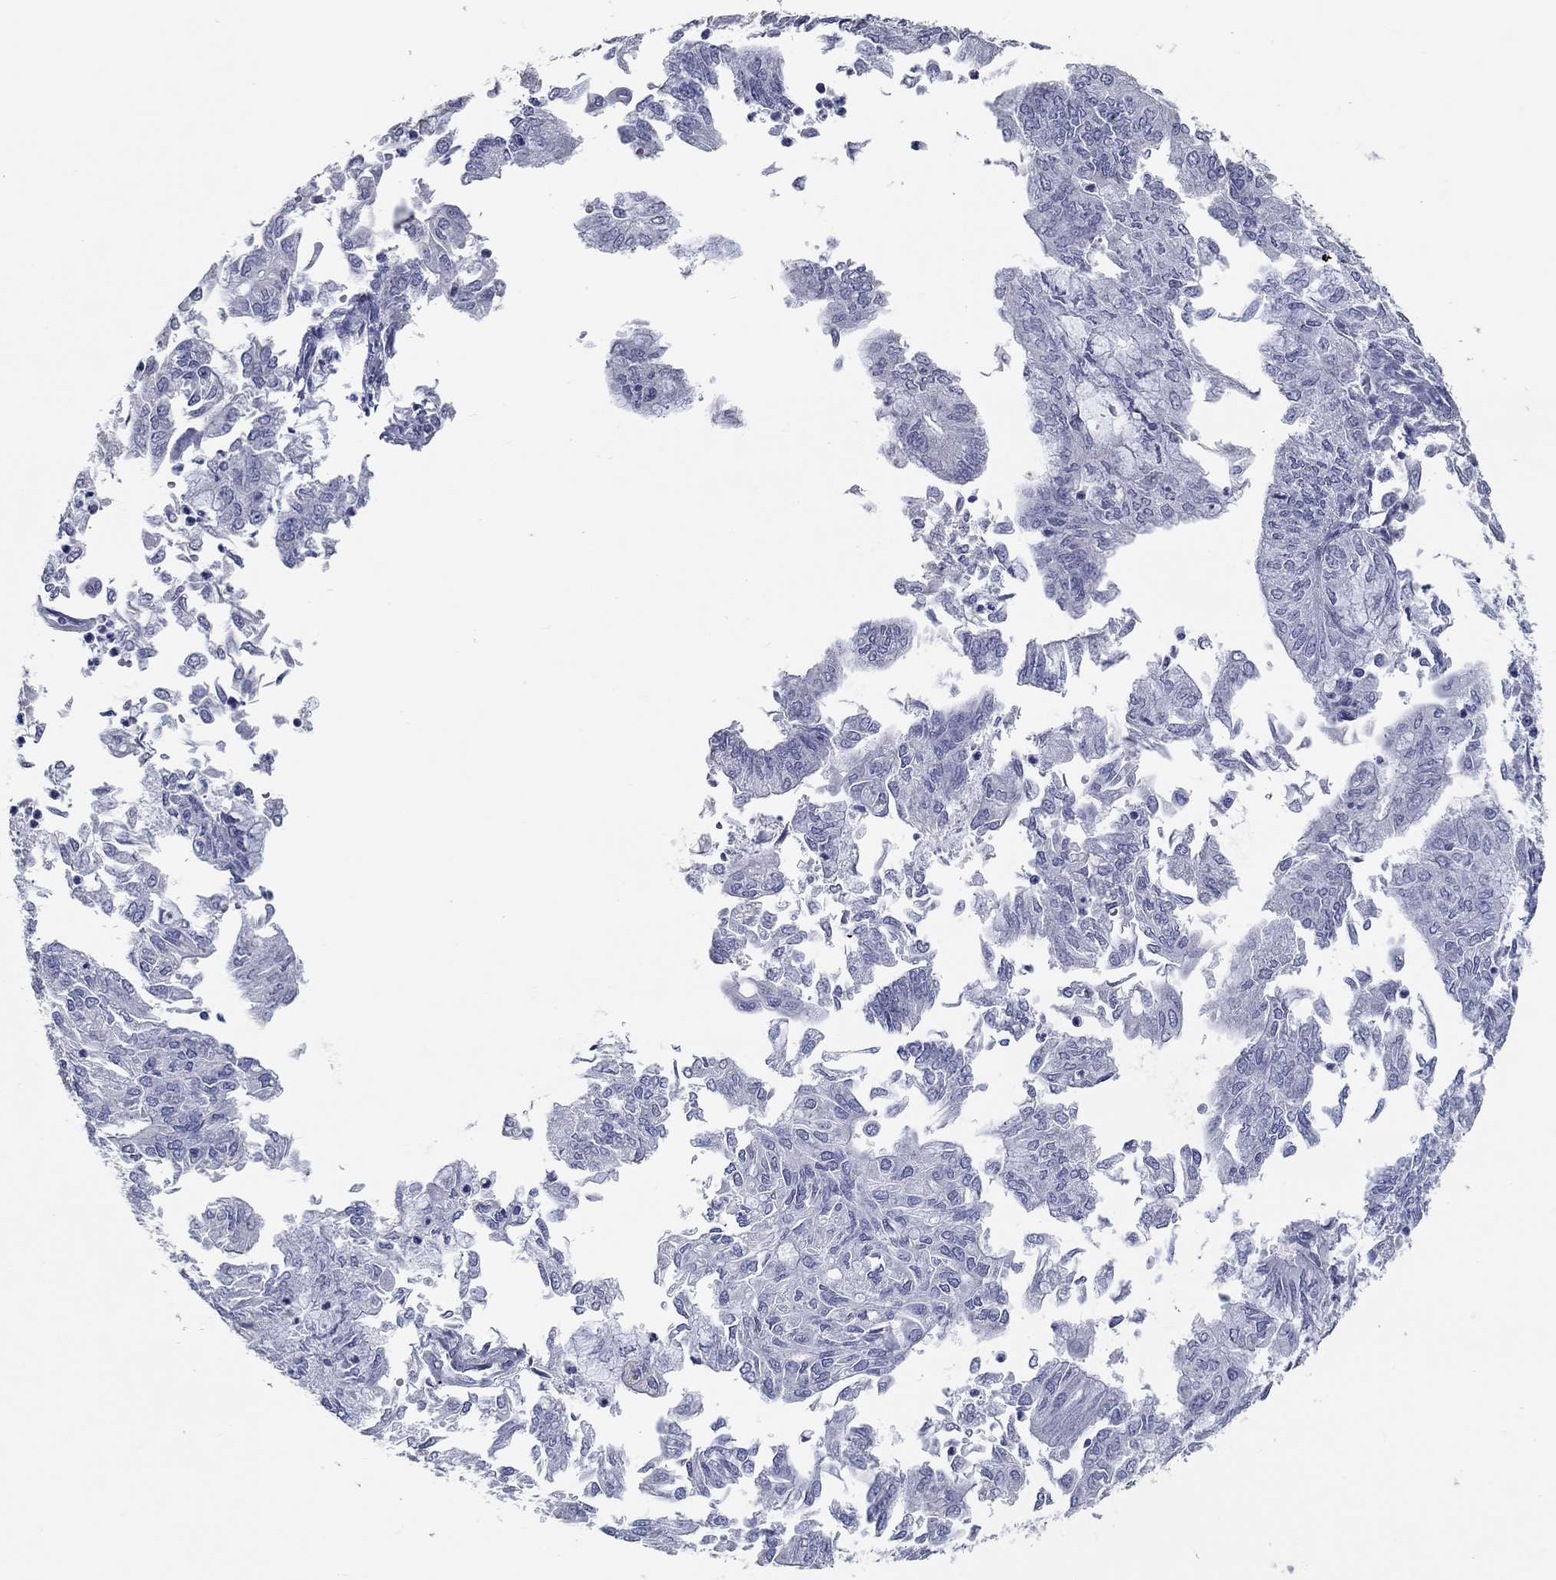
{"staining": {"intensity": "negative", "quantity": "none", "location": "none"}, "tissue": "endometrial cancer", "cell_type": "Tumor cells", "image_type": "cancer", "snomed": [{"axis": "morphology", "description": "Adenocarcinoma, NOS"}, {"axis": "topography", "description": "Endometrium"}], "caption": "The image shows no significant staining in tumor cells of adenocarcinoma (endometrial).", "gene": "NUP155", "patient": {"sex": "female", "age": 59}}